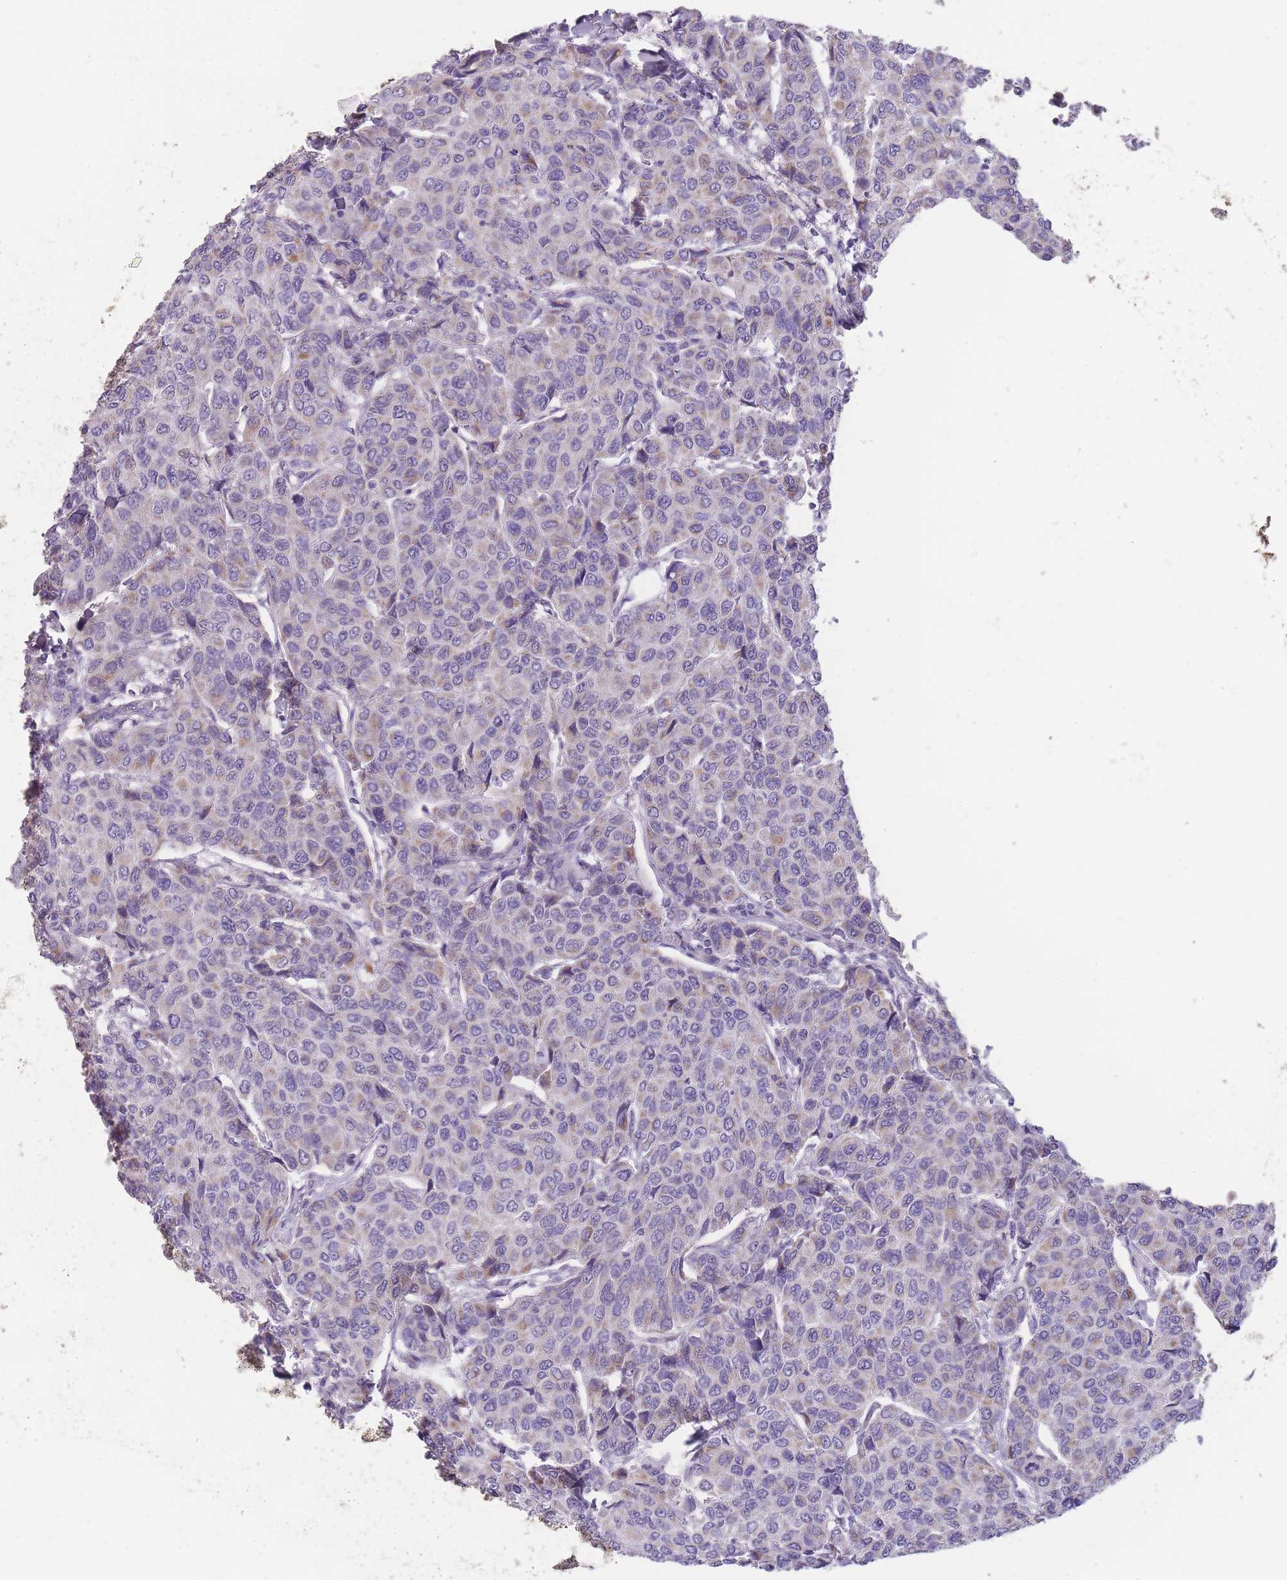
{"staining": {"intensity": "negative", "quantity": "none", "location": "none"}, "tissue": "breast cancer", "cell_type": "Tumor cells", "image_type": "cancer", "snomed": [{"axis": "morphology", "description": "Duct carcinoma"}, {"axis": "topography", "description": "Breast"}], "caption": "High magnification brightfield microscopy of breast cancer stained with DAB (brown) and counterstained with hematoxylin (blue): tumor cells show no significant positivity.", "gene": "ZBTB24", "patient": {"sex": "female", "age": 55}}